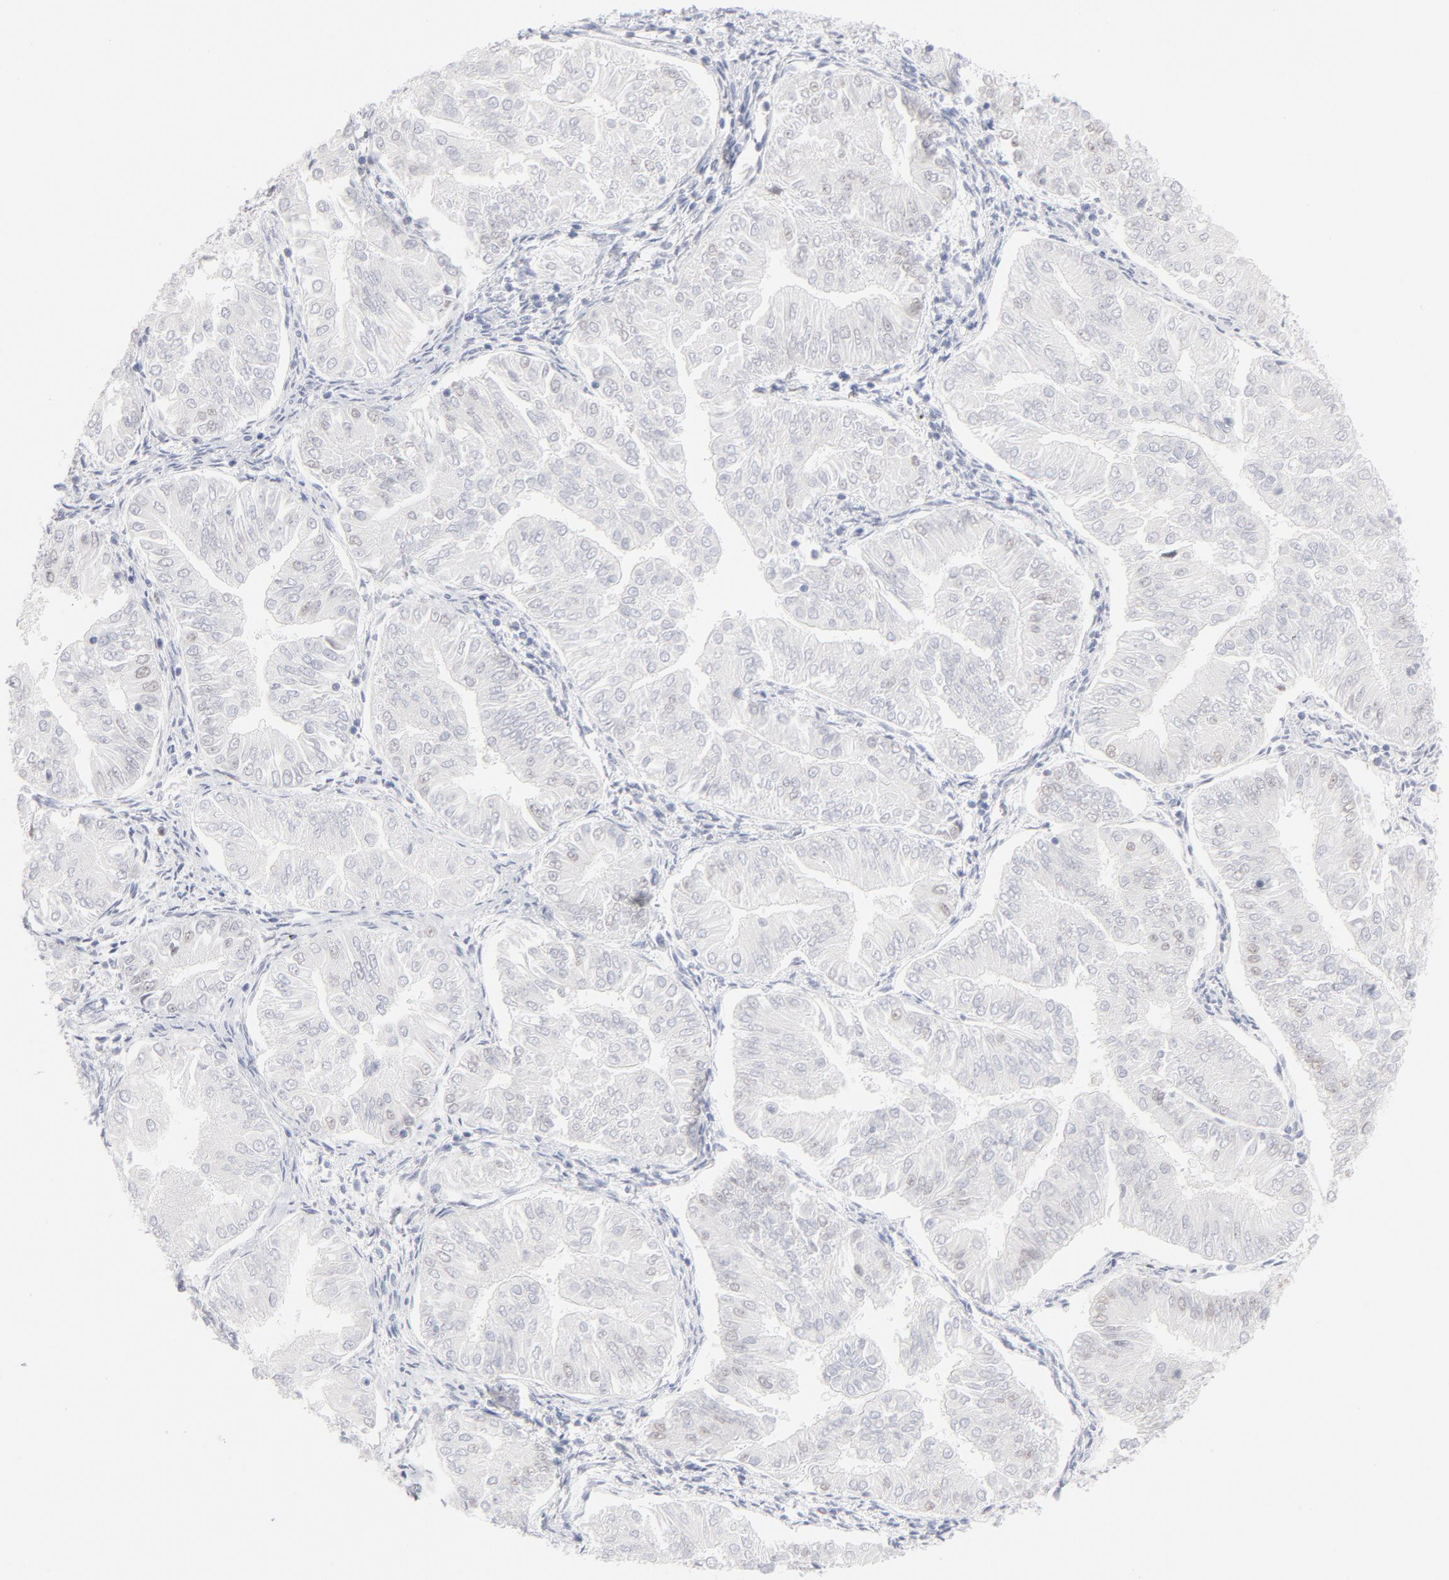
{"staining": {"intensity": "negative", "quantity": "none", "location": "none"}, "tissue": "endometrial cancer", "cell_type": "Tumor cells", "image_type": "cancer", "snomed": [{"axis": "morphology", "description": "Adenocarcinoma, NOS"}, {"axis": "topography", "description": "Endometrium"}], "caption": "Human endometrial cancer (adenocarcinoma) stained for a protein using immunohistochemistry (IHC) shows no expression in tumor cells.", "gene": "MCM7", "patient": {"sex": "female", "age": 53}}